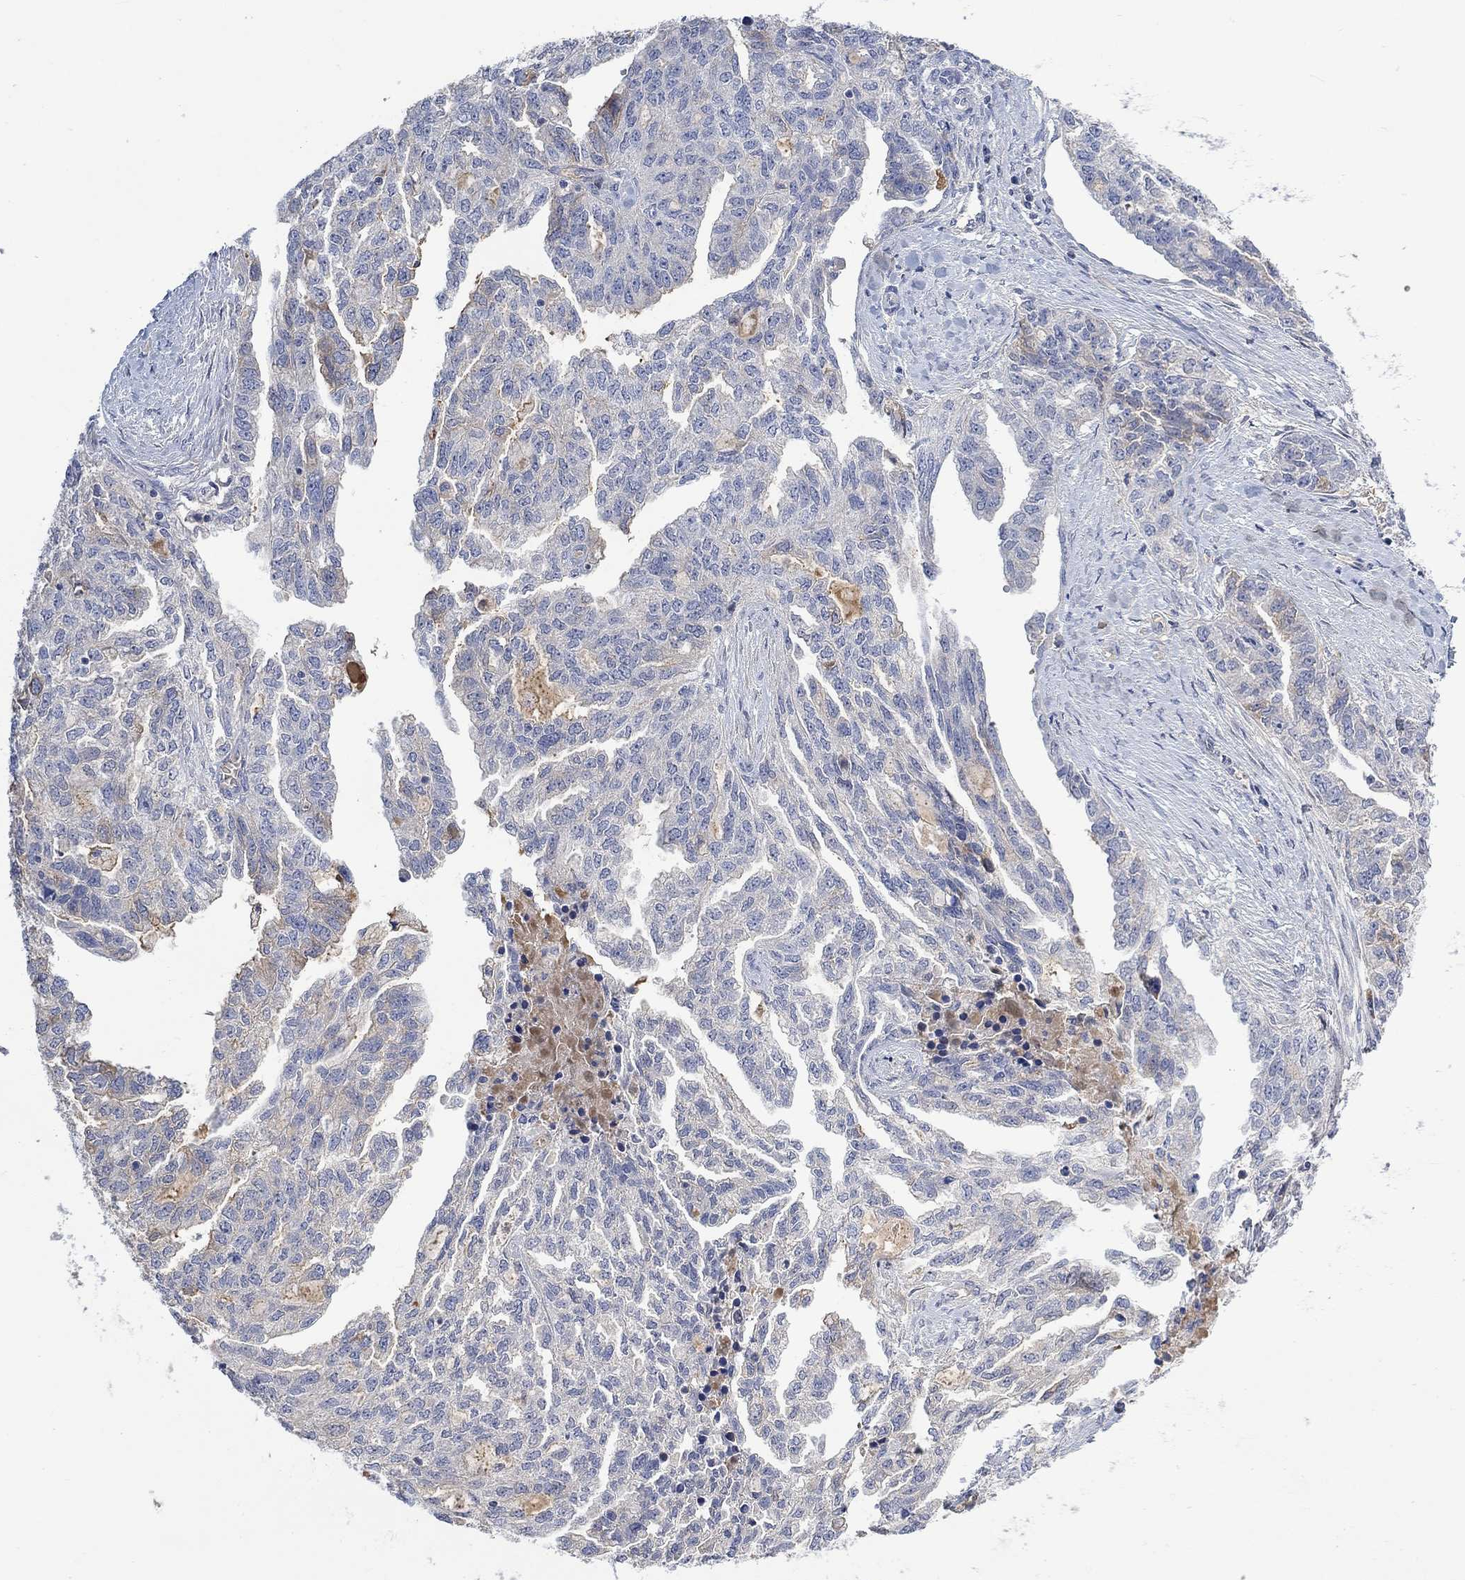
{"staining": {"intensity": "negative", "quantity": "none", "location": "none"}, "tissue": "ovarian cancer", "cell_type": "Tumor cells", "image_type": "cancer", "snomed": [{"axis": "morphology", "description": "Cystadenocarcinoma, serous, NOS"}, {"axis": "topography", "description": "Ovary"}], "caption": "There is no significant expression in tumor cells of serous cystadenocarcinoma (ovarian).", "gene": "MSTN", "patient": {"sex": "female", "age": 51}}